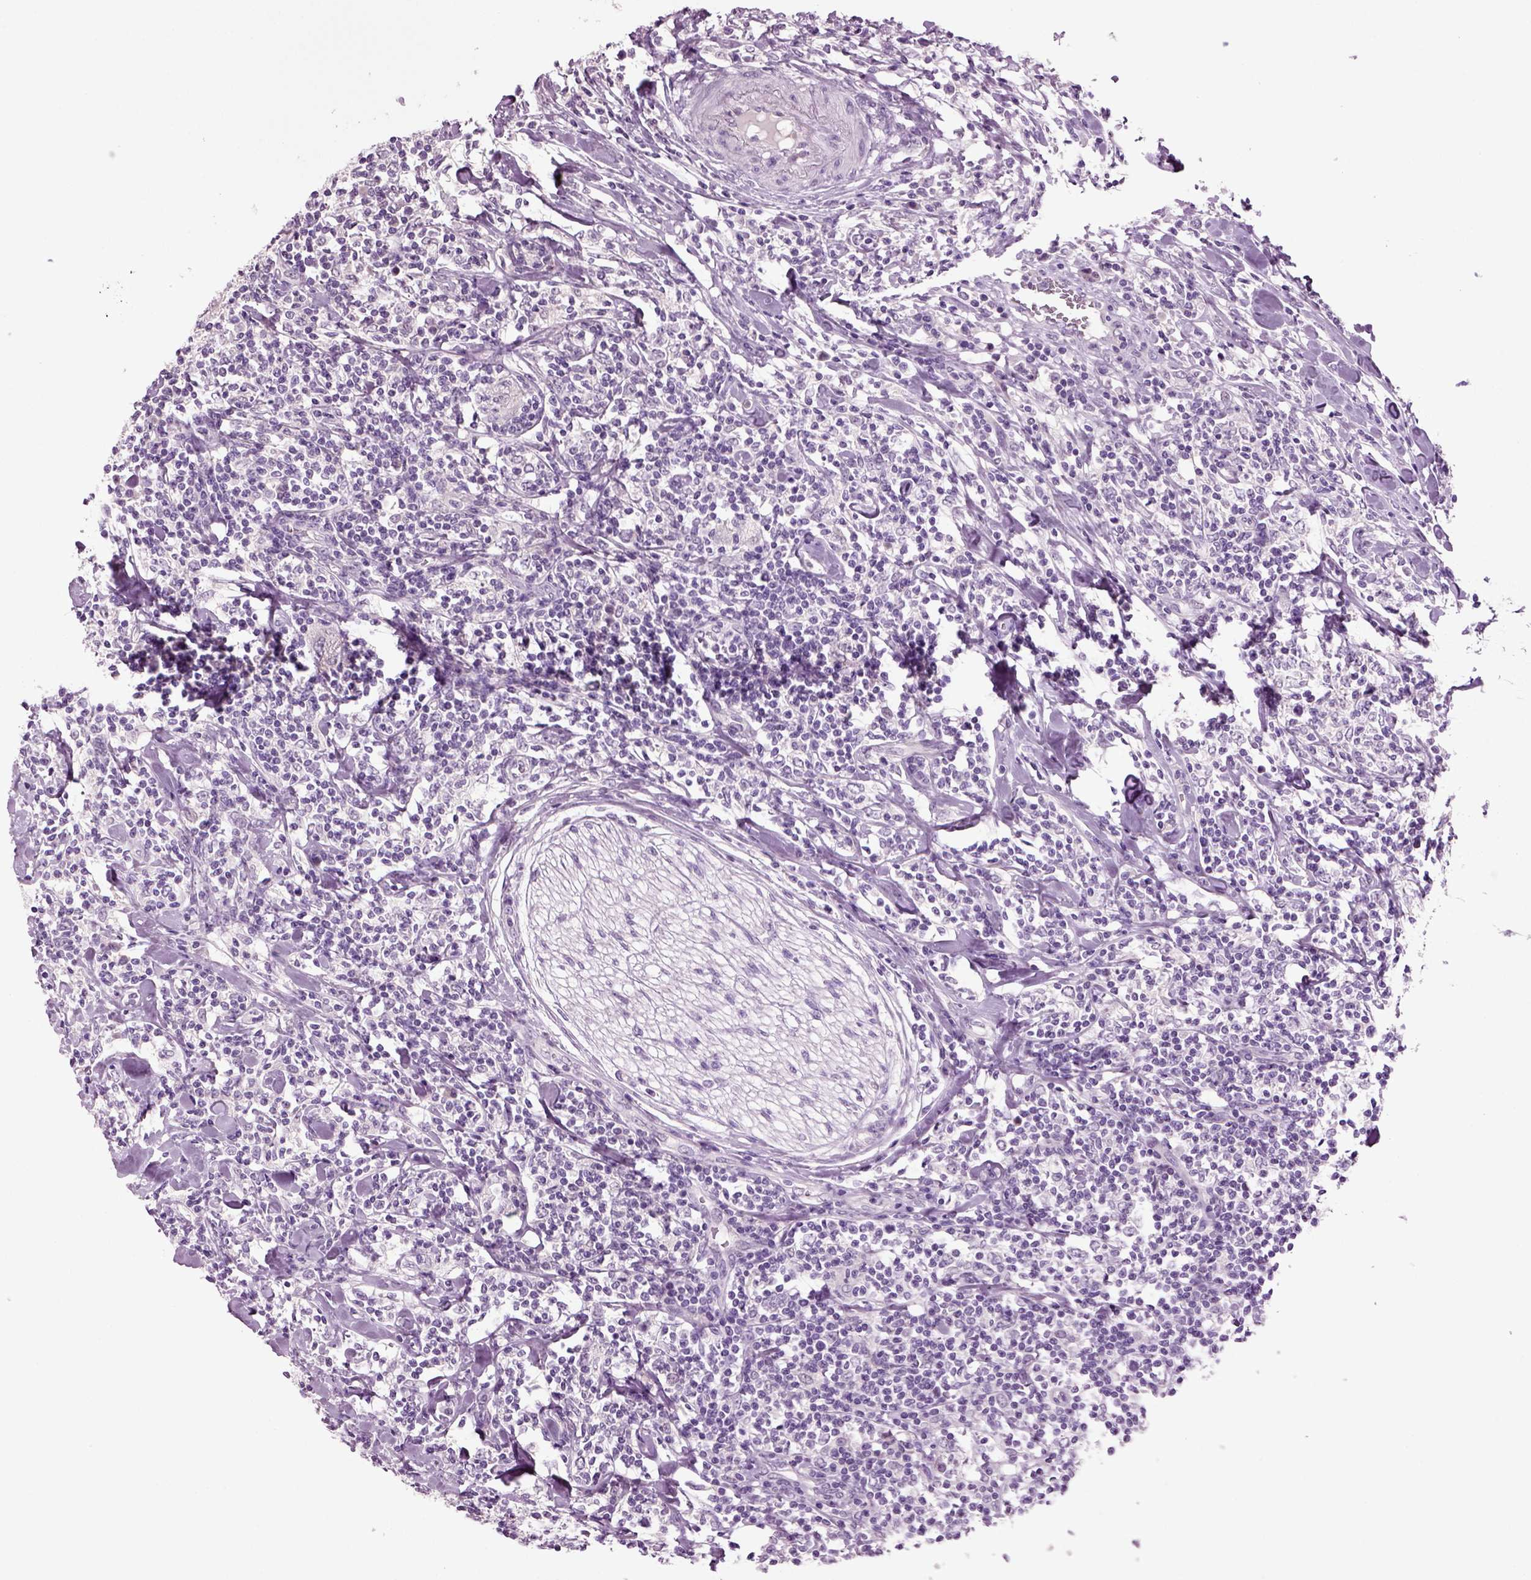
{"staining": {"intensity": "negative", "quantity": "none", "location": "none"}, "tissue": "lymphoma", "cell_type": "Tumor cells", "image_type": "cancer", "snomed": [{"axis": "morphology", "description": "Malignant lymphoma, non-Hodgkin's type, High grade"}, {"axis": "topography", "description": "Lymph node"}], "caption": "Immunohistochemistry micrograph of neoplastic tissue: human malignant lymphoma, non-Hodgkin's type (high-grade) stained with DAB (3,3'-diaminobenzidine) exhibits no significant protein expression in tumor cells.", "gene": "COL9A2", "patient": {"sex": "female", "age": 84}}